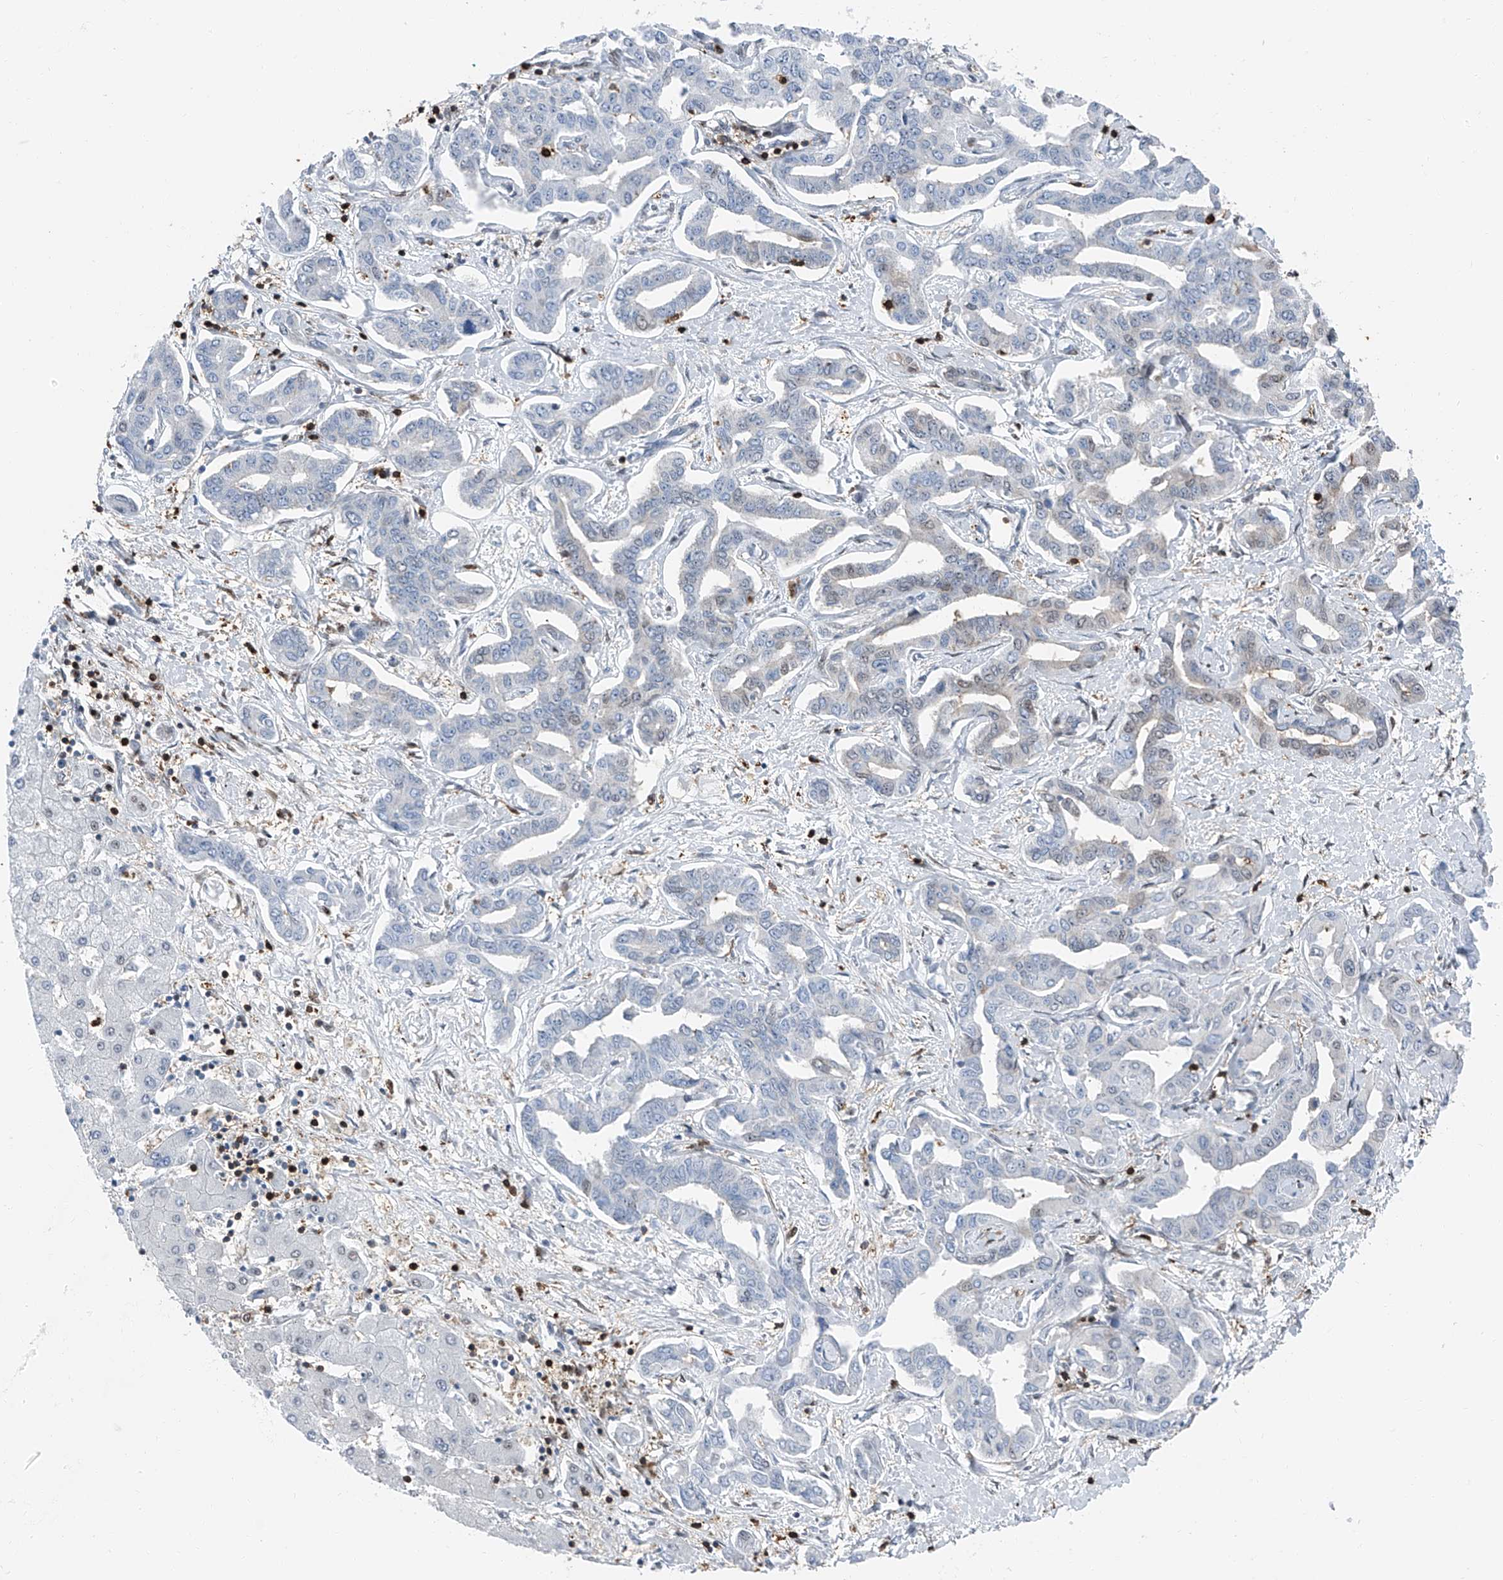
{"staining": {"intensity": "negative", "quantity": "none", "location": "none"}, "tissue": "liver cancer", "cell_type": "Tumor cells", "image_type": "cancer", "snomed": [{"axis": "morphology", "description": "Cholangiocarcinoma"}, {"axis": "topography", "description": "Liver"}], "caption": "A high-resolution photomicrograph shows immunohistochemistry staining of cholangiocarcinoma (liver), which reveals no significant expression in tumor cells.", "gene": "PSMB10", "patient": {"sex": "male", "age": 59}}